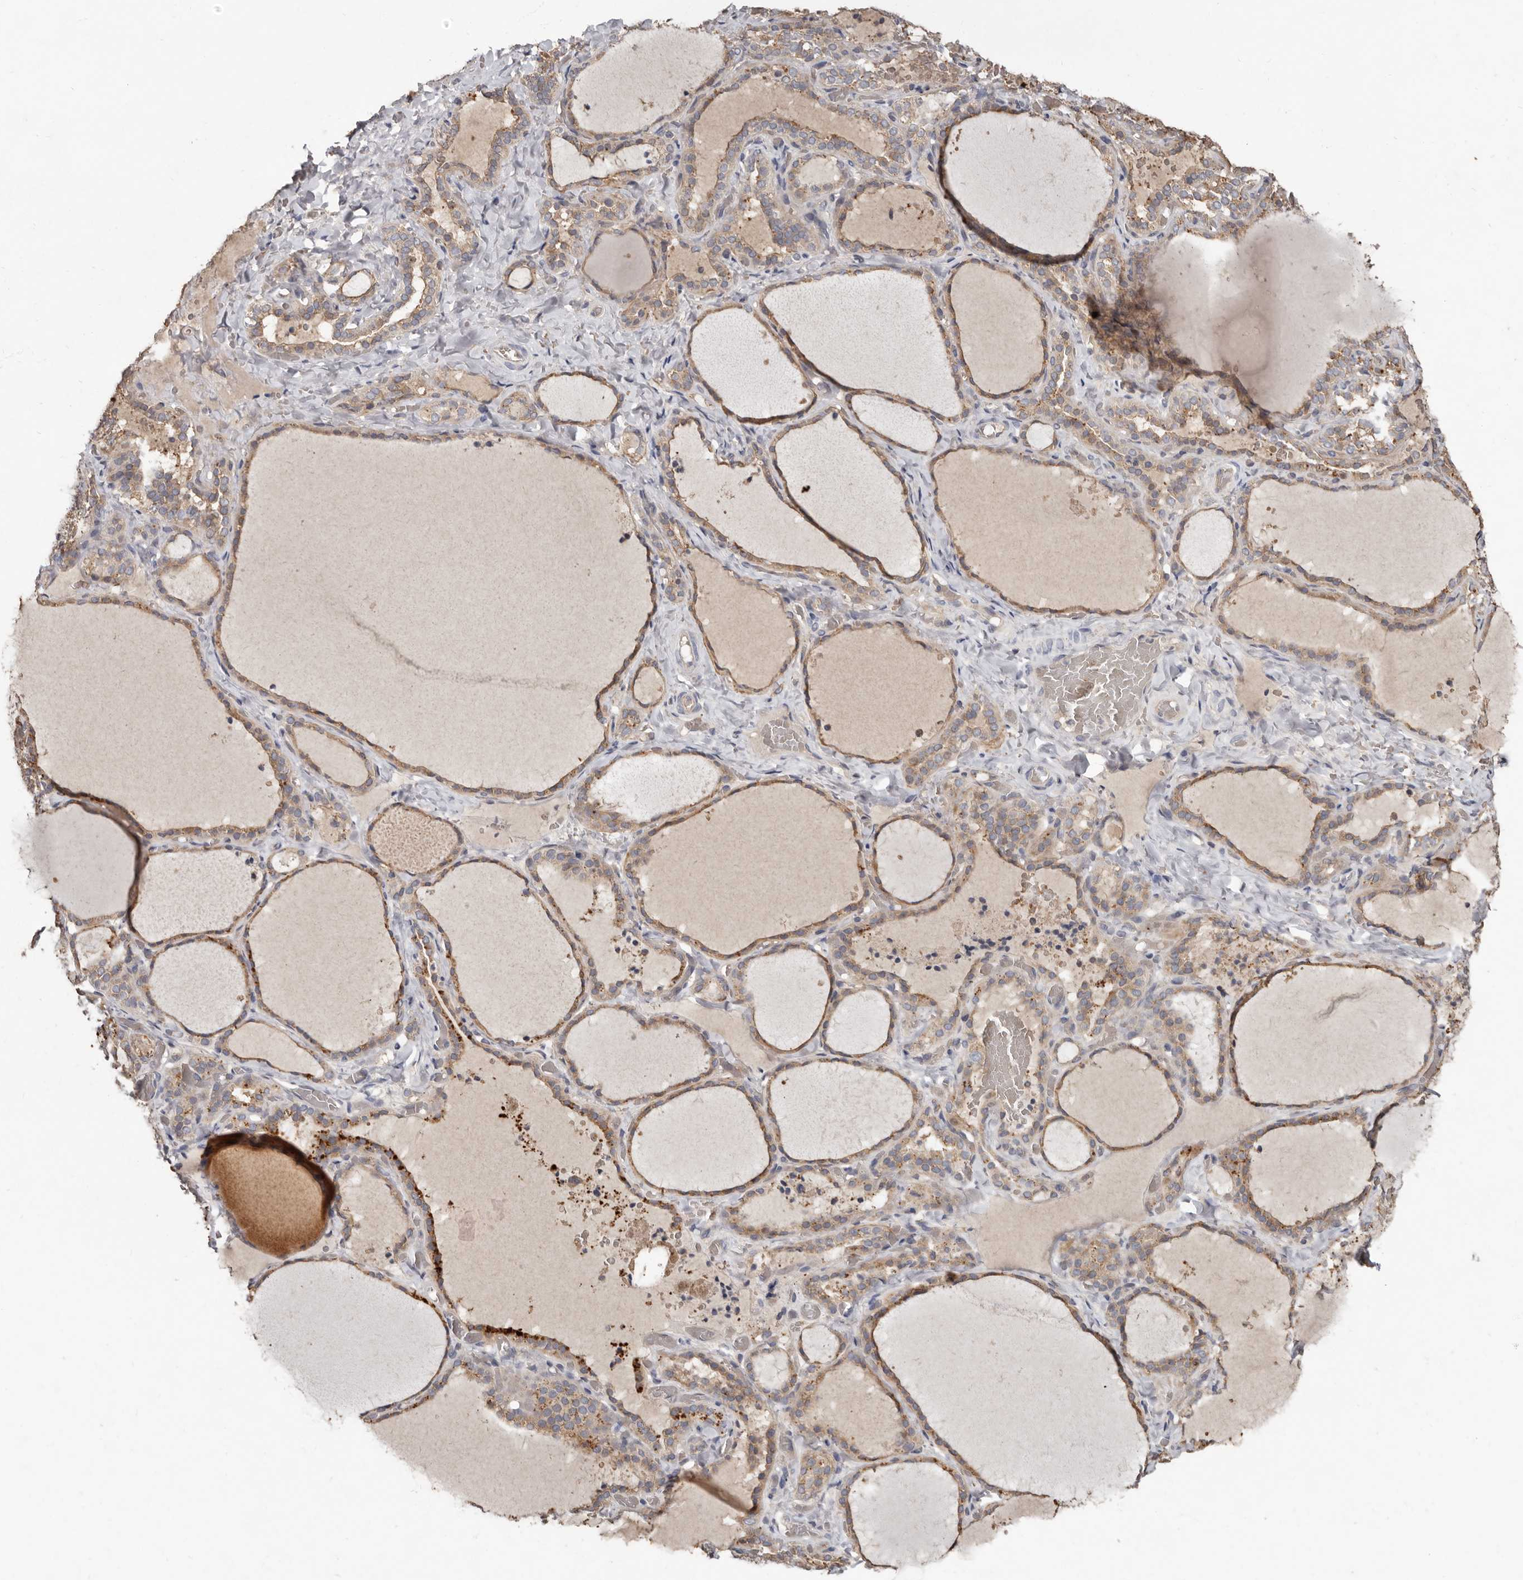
{"staining": {"intensity": "moderate", "quantity": ">75%", "location": "cytoplasmic/membranous"}, "tissue": "thyroid gland", "cell_type": "Glandular cells", "image_type": "normal", "snomed": [{"axis": "morphology", "description": "Normal tissue, NOS"}, {"axis": "topography", "description": "Thyroid gland"}], "caption": "Thyroid gland stained with immunohistochemistry displays moderate cytoplasmic/membranous positivity in about >75% of glandular cells. (DAB = brown stain, brightfield microscopy at high magnification).", "gene": "KIF26B", "patient": {"sex": "female", "age": 22}}